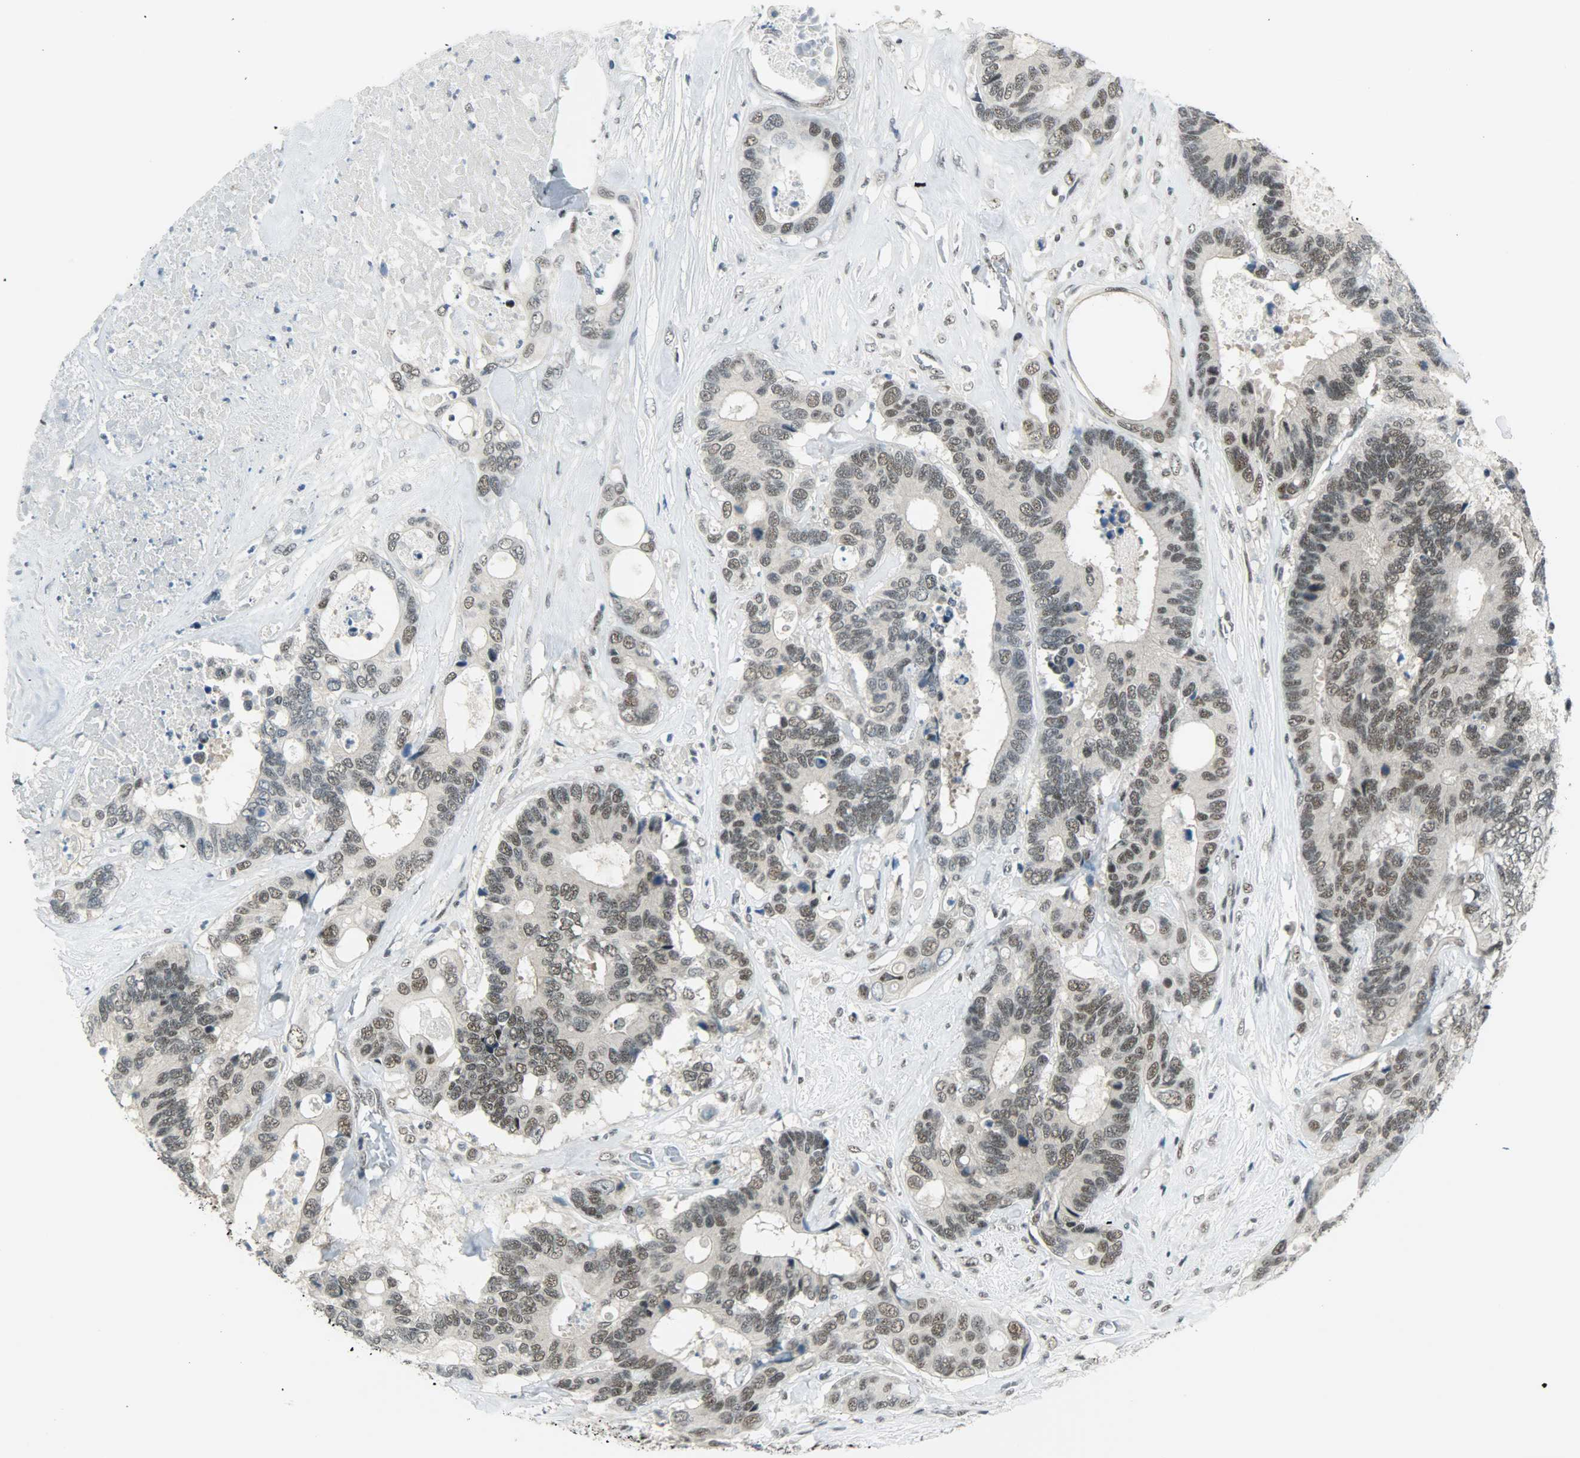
{"staining": {"intensity": "weak", "quantity": ">75%", "location": "nuclear"}, "tissue": "colorectal cancer", "cell_type": "Tumor cells", "image_type": "cancer", "snomed": [{"axis": "morphology", "description": "Adenocarcinoma, NOS"}, {"axis": "topography", "description": "Rectum"}], "caption": "Weak nuclear protein expression is identified in about >75% of tumor cells in colorectal adenocarcinoma. (DAB (3,3'-diaminobenzidine) = brown stain, brightfield microscopy at high magnification).", "gene": "SUGP1", "patient": {"sex": "male", "age": 55}}